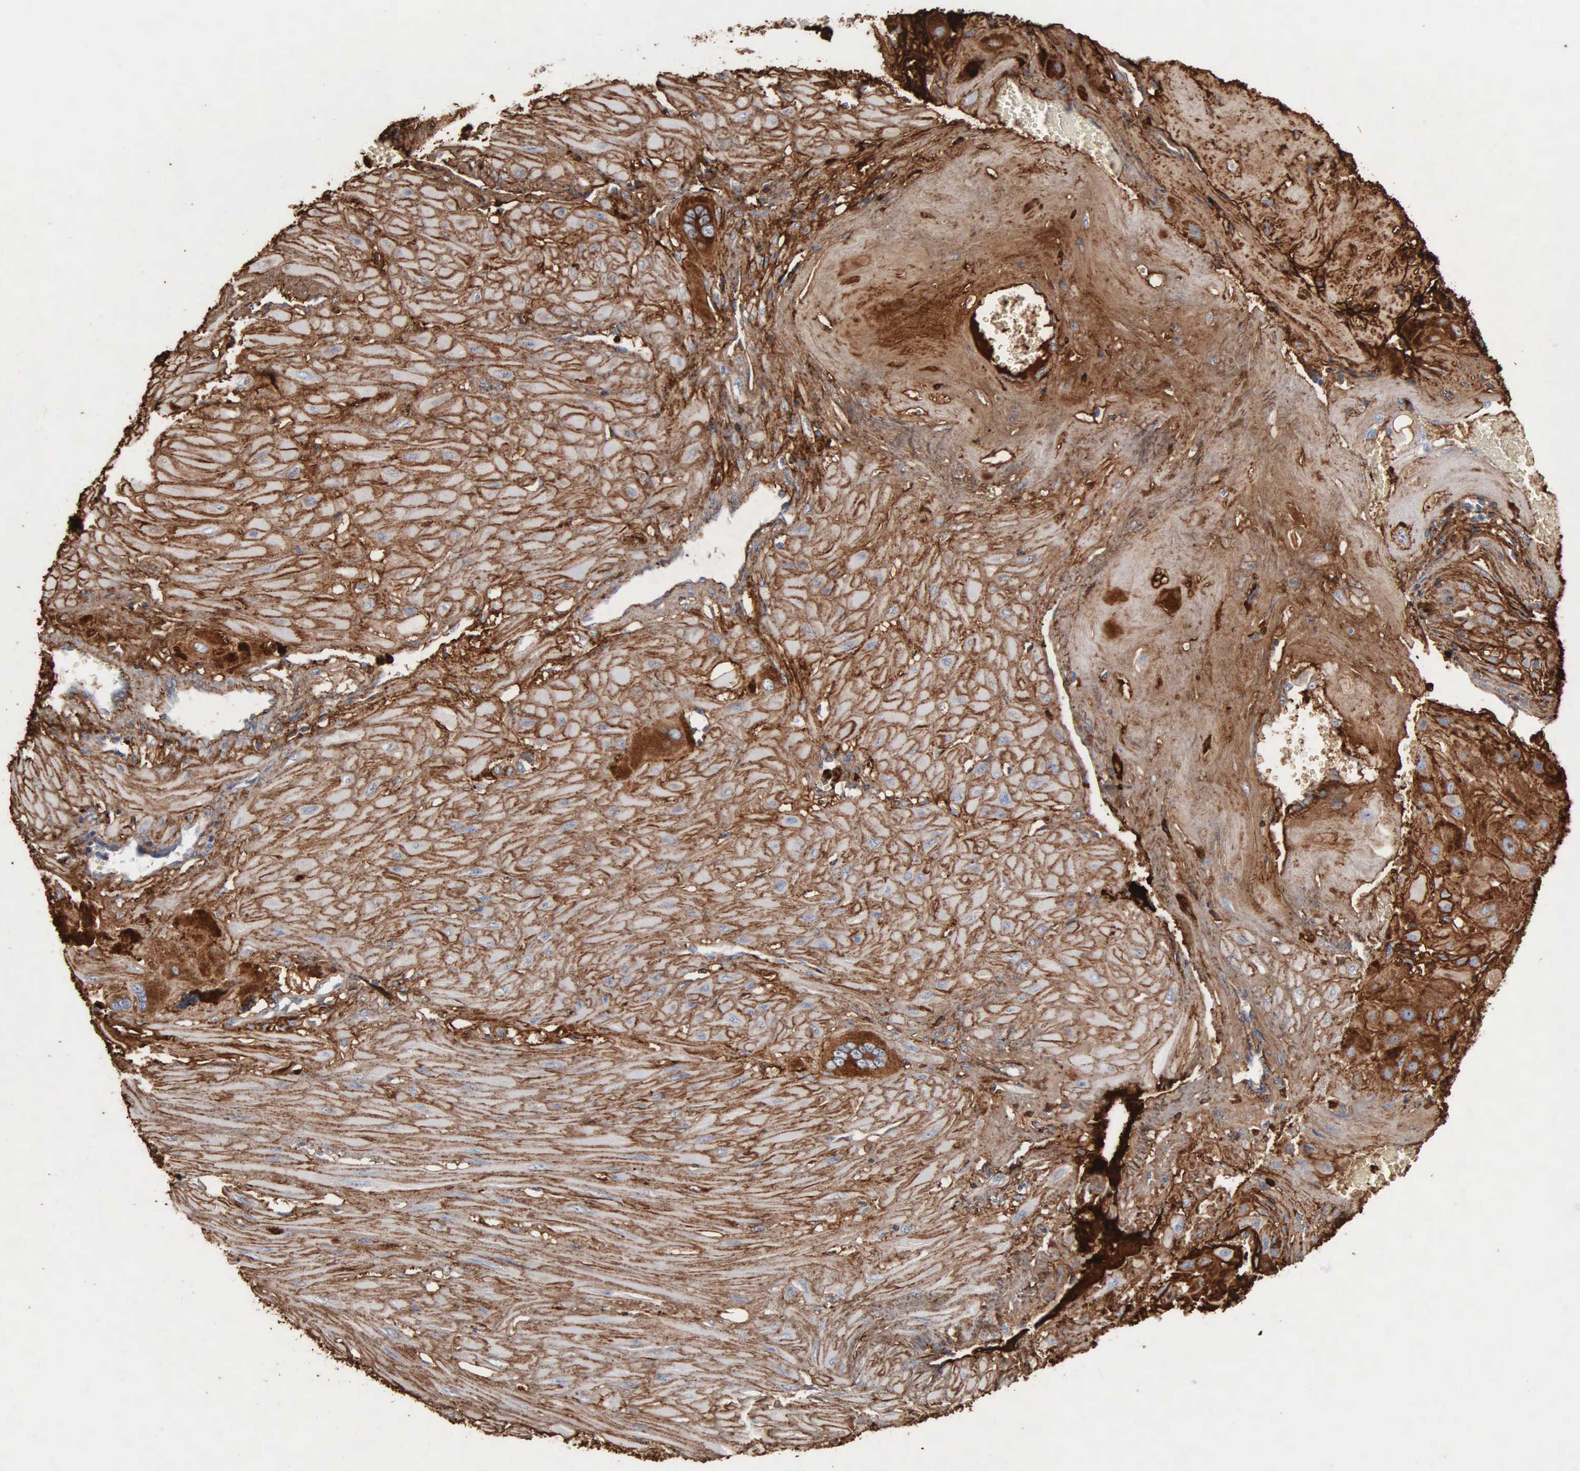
{"staining": {"intensity": "moderate", "quantity": ">75%", "location": "cytoplasmic/membranous"}, "tissue": "cervical cancer", "cell_type": "Tumor cells", "image_type": "cancer", "snomed": [{"axis": "morphology", "description": "Squamous cell carcinoma, NOS"}, {"axis": "topography", "description": "Cervix"}], "caption": "Immunohistochemical staining of human cervical cancer (squamous cell carcinoma) demonstrates medium levels of moderate cytoplasmic/membranous staining in about >75% of tumor cells. (Stains: DAB (3,3'-diaminobenzidine) in brown, nuclei in blue, Microscopy: brightfield microscopy at high magnification).", "gene": "FN1", "patient": {"sex": "female", "age": 34}}